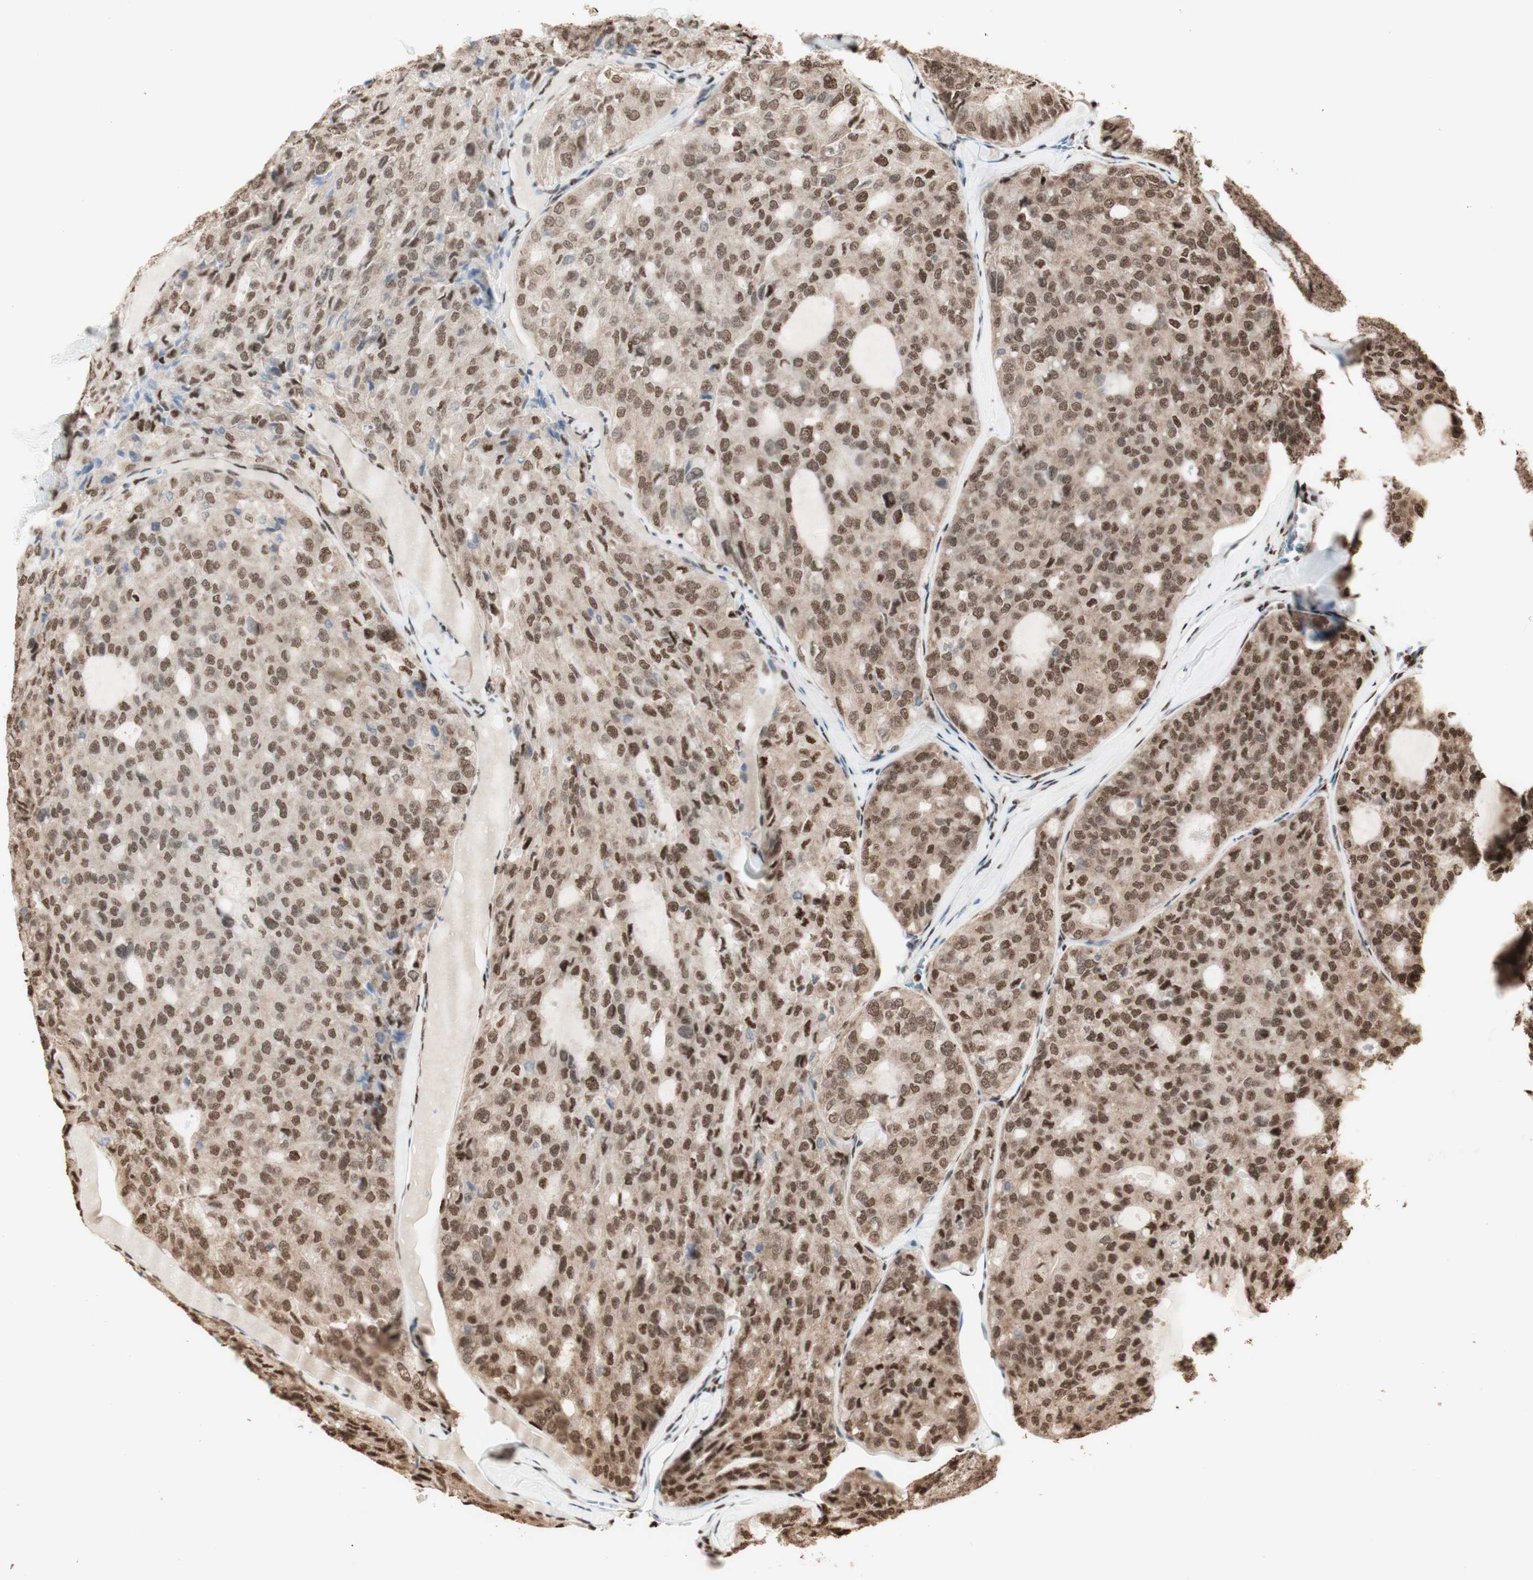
{"staining": {"intensity": "strong", "quantity": ">75%", "location": "nuclear"}, "tissue": "thyroid cancer", "cell_type": "Tumor cells", "image_type": "cancer", "snomed": [{"axis": "morphology", "description": "Follicular adenoma carcinoma, NOS"}, {"axis": "topography", "description": "Thyroid gland"}], "caption": "Human follicular adenoma carcinoma (thyroid) stained for a protein (brown) exhibits strong nuclear positive staining in approximately >75% of tumor cells.", "gene": "HNRNPA2B1", "patient": {"sex": "male", "age": 75}}